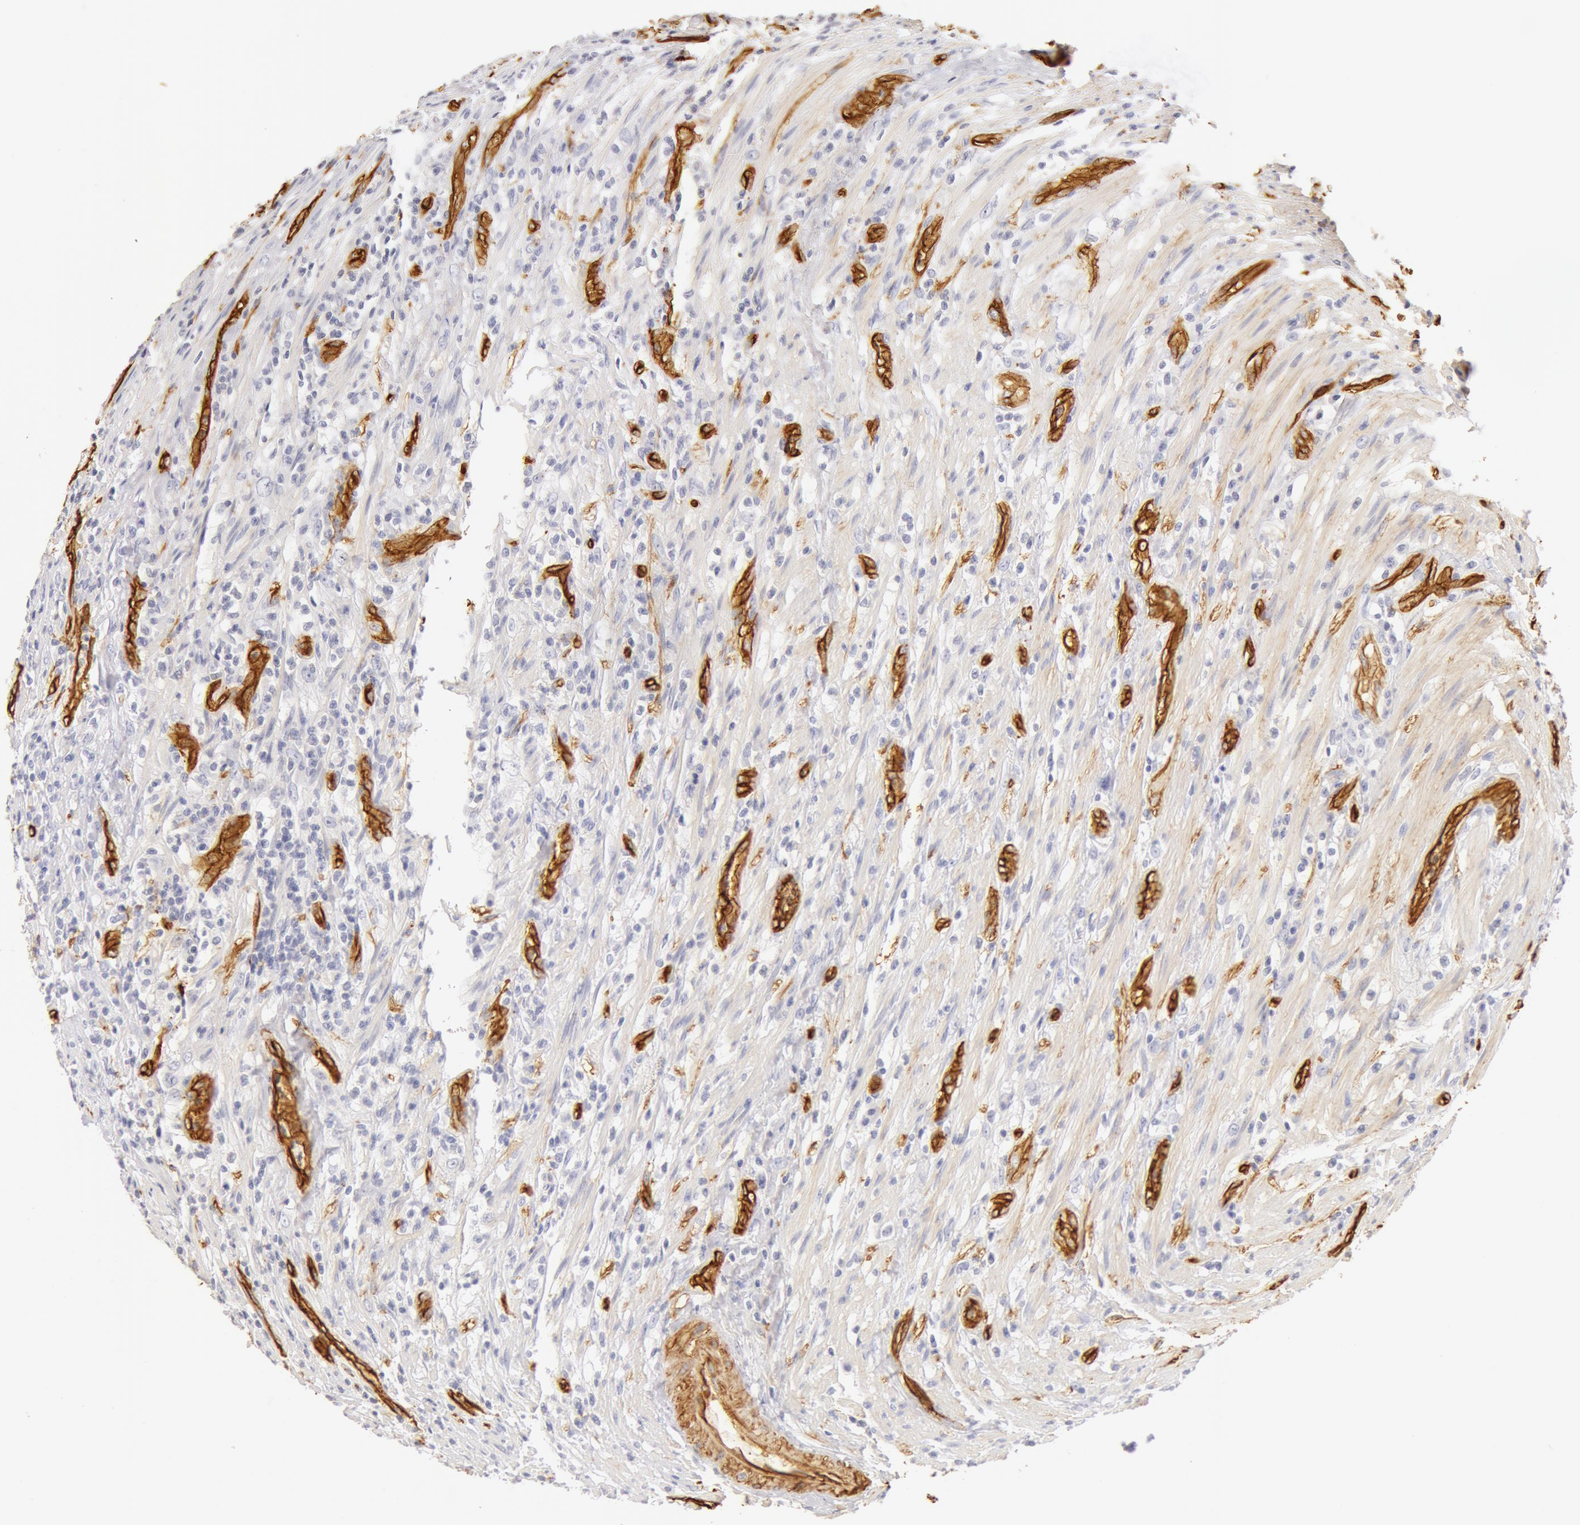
{"staining": {"intensity": "negative", "quantity": "none", "location": "none"}, "tissue": "colorectal cancer", "cell_type": "Tumor cells", "image_type": "cancer", "snomed": [{"axis": "morphology", "description": "Adenocarcinoma, NOS"}, {"axis": "topography", "description": "Colon"}], "caption": "Immunohistochemistry image of neoplastic tissue: human colorectal cancer (adenocarcinoma) stained with DAB (3,3'-diaminobenzidine) demonstrates no significant protein expression in tumor cells. The staining was performed using DAB (3,3'-diaminobenzidine) to visualize the protein expression in brown, while the nuclei were stained in blue with hematoxylin (Magnification: 20x).", "gene": "AQP1", "patient": {"sex": "male", "age": 54}}